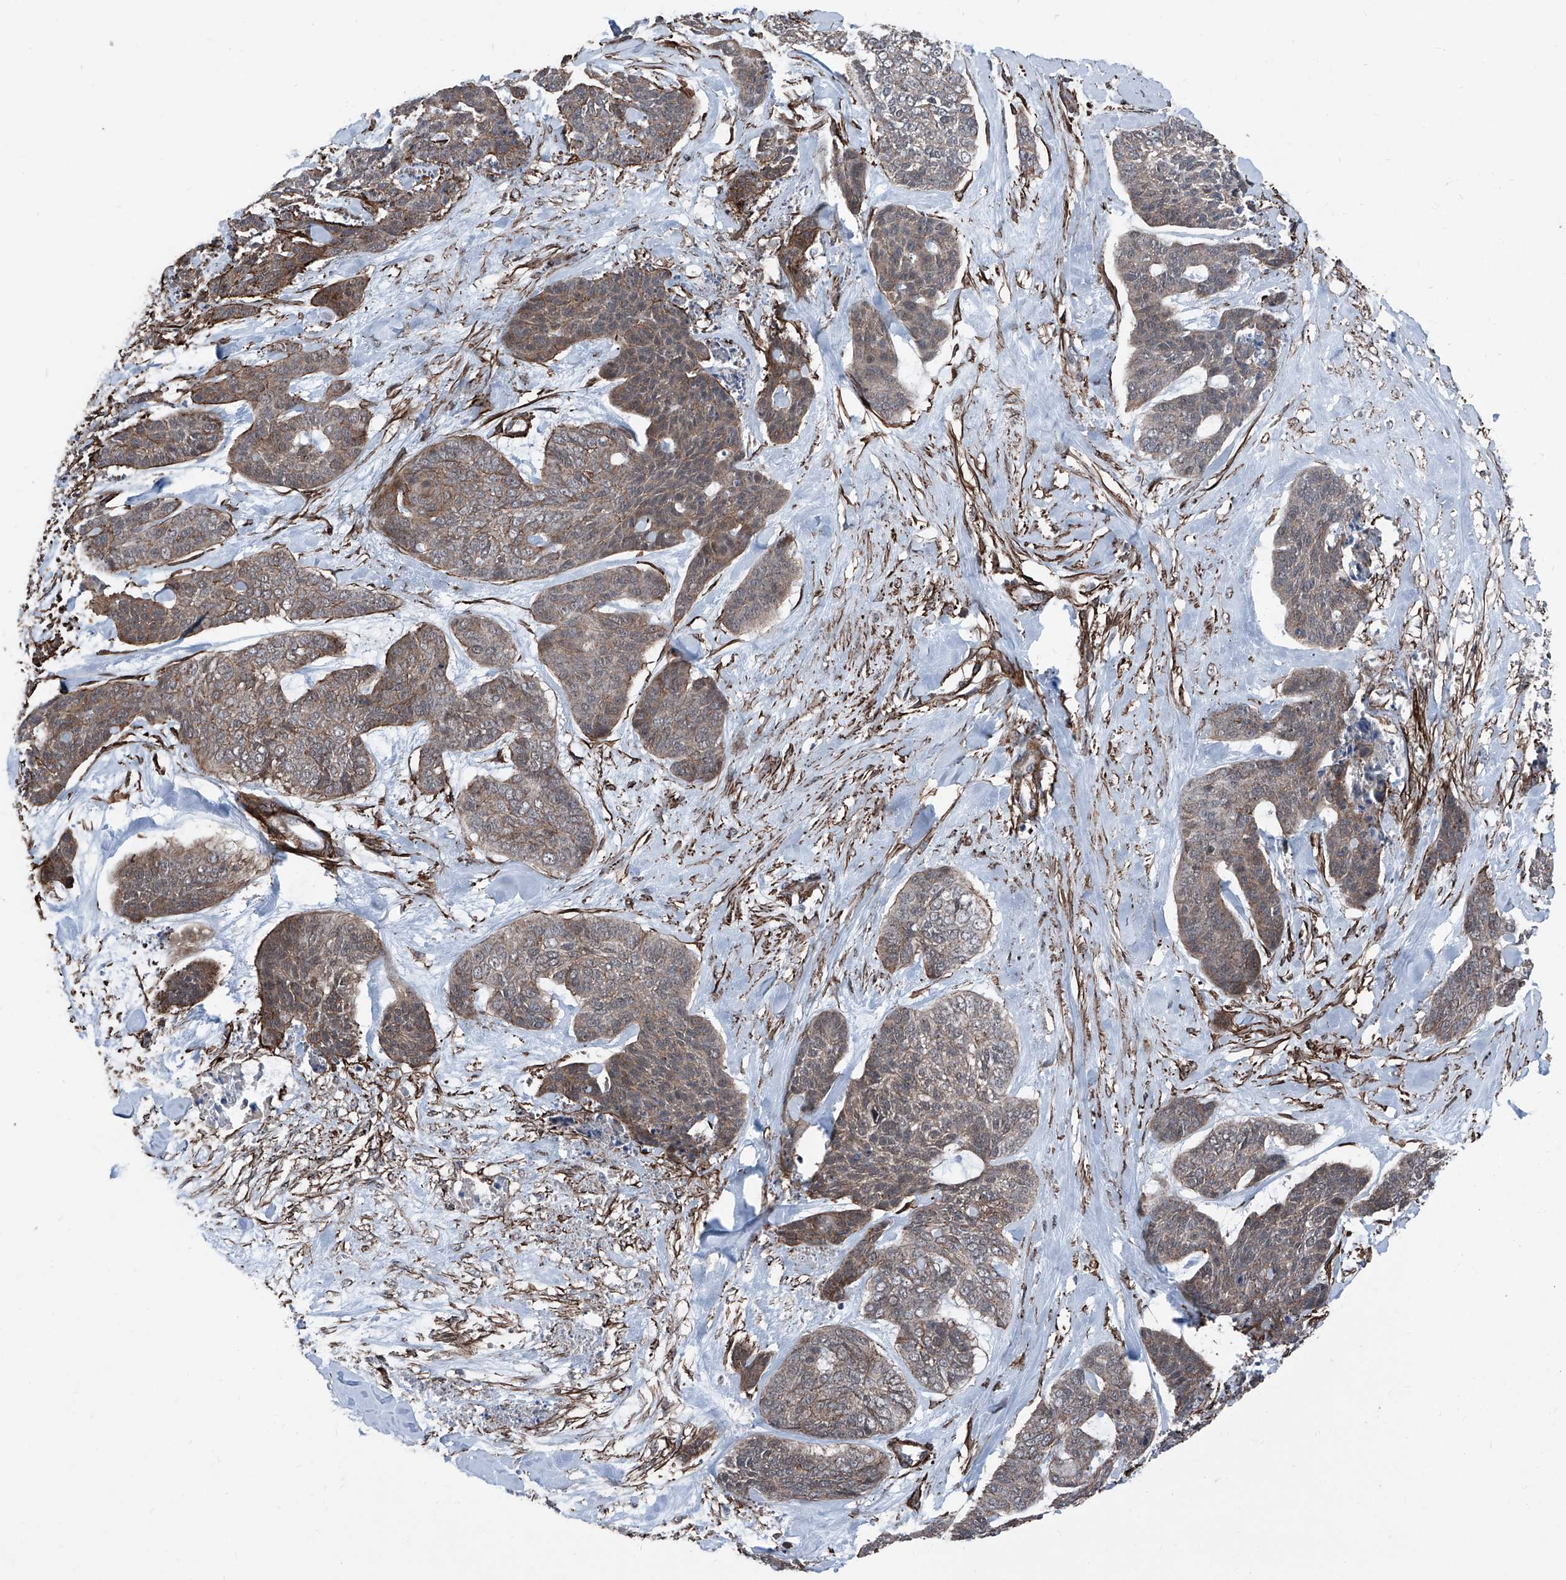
{"staining": {"intensity": "weak", "quantity": "25%-75%", "location": "cytoplasmic/membranous"}, "tissue": "skin cancer", "cell_type": "Tumor cells", "image_type": "cancer", "snomed": [{"axis": "morphology", "description": "Basal cell carcinoma"}, {"axis": "topography", "description": "Skin"}], "caption": "Immunohistochemical staining of skin basal cell carcinoma shows low levels of weak cytoplasmic/membranous staining in about 25%-75% of tumor cells. (Brightfield microscopy of DAB IHC at high magnification).", "gene": "COA7", "patient": {"sex": "female", "age": 64}}